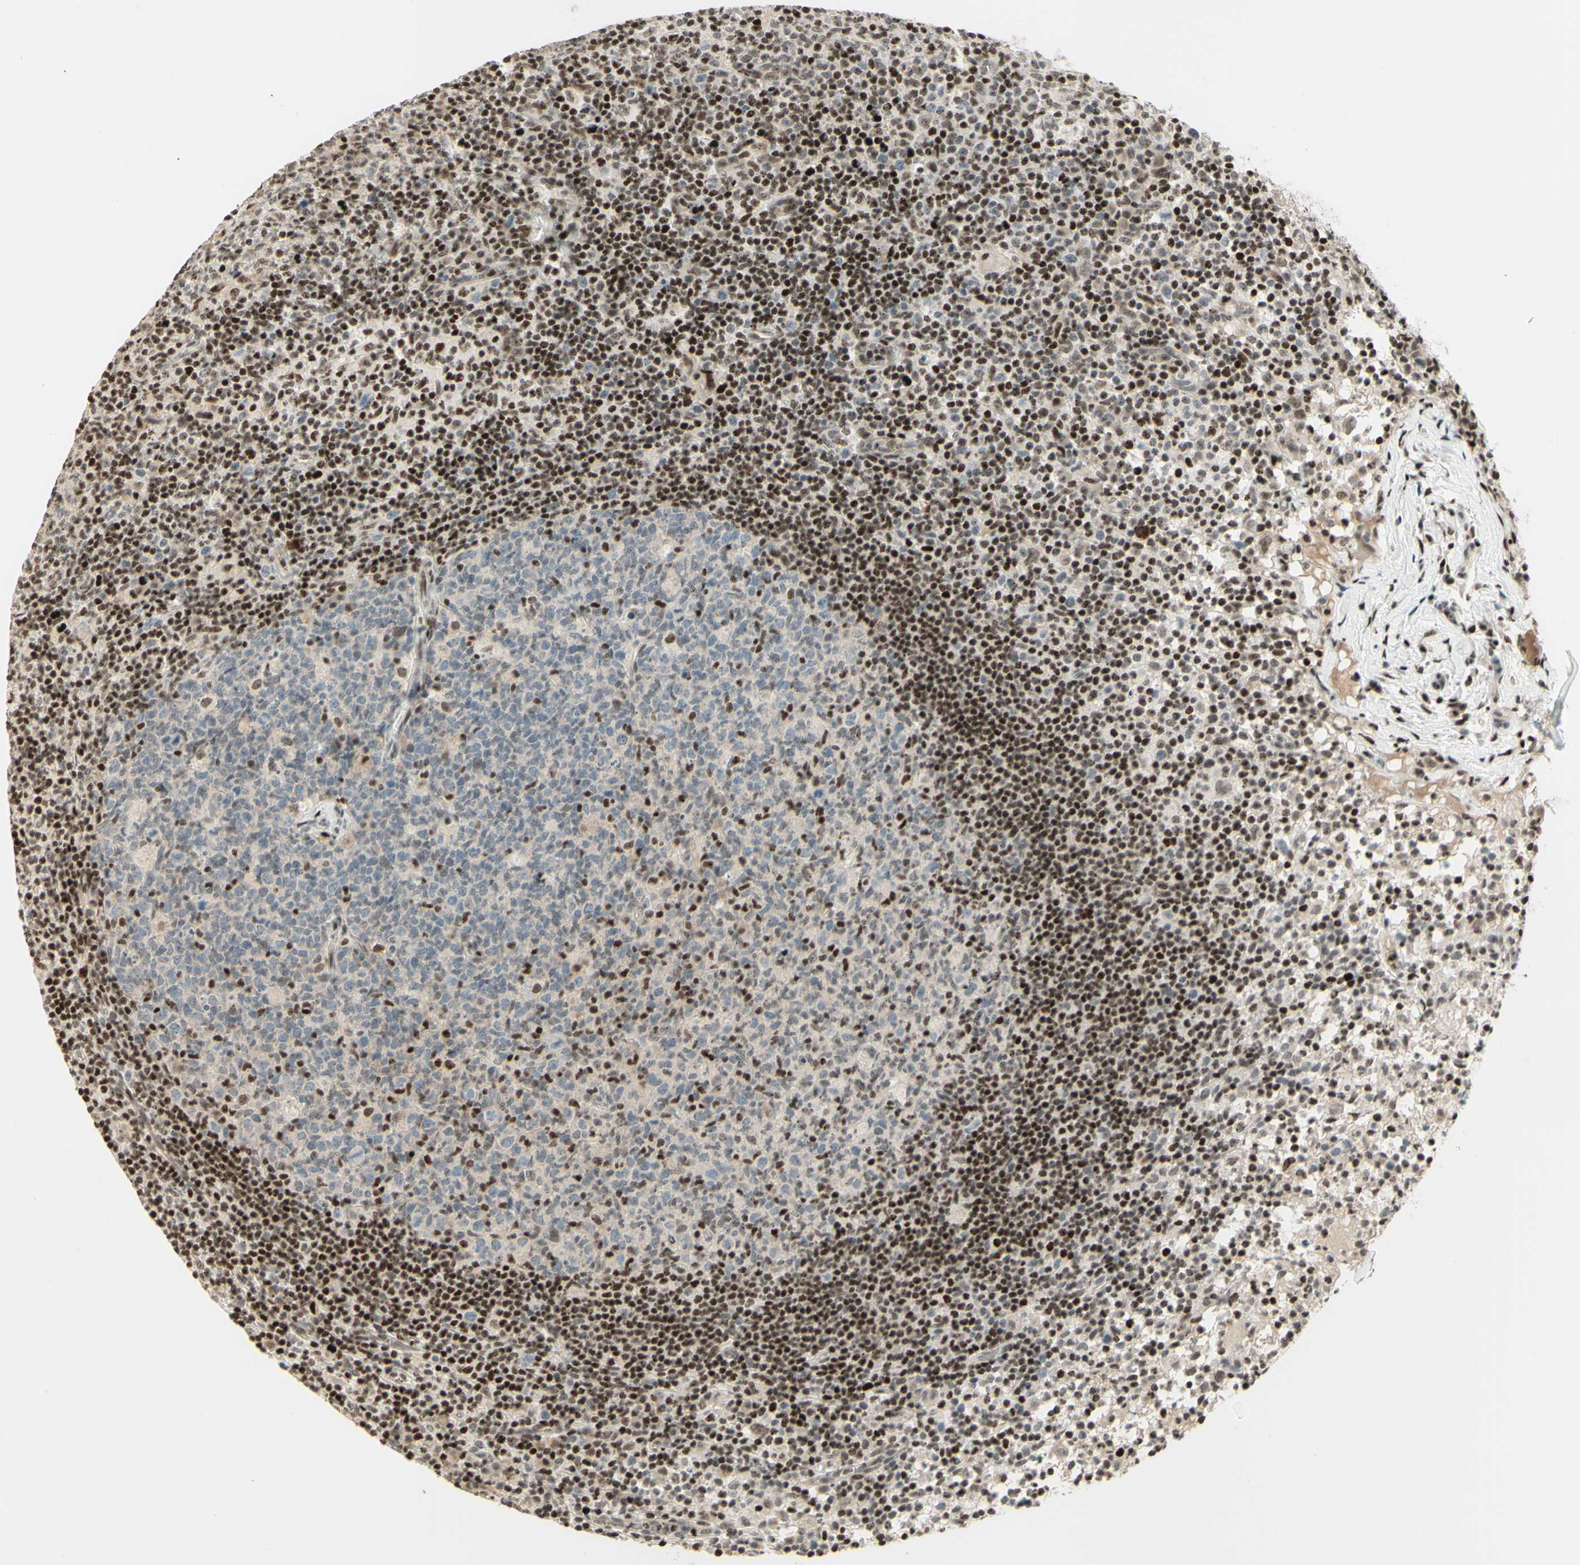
{"staining": {"intensity": "strong", "quantity": "<25%", "location": "nuclear"}, "tissue": "lymph node", "cell_type": "Germinal center cells", "image_type": "normal", "snomed": [{"axis": "morphology", "description": "Normal tissue, NOS"}, {"axis": "morphology", "description": "Inflammation, NOS"}, {"axis": "topography", "description": "Lymph node"}], "caption": "Immunohistochemical staining of benign human lymph node displays strong nuclear protein expression in approximately <25% of germinal center cells. (DAB IHC, brown staining for protein, blue staining for nuclei).", "gene": "CDKL5", "patient": {"sex": "male", "age": 55}}